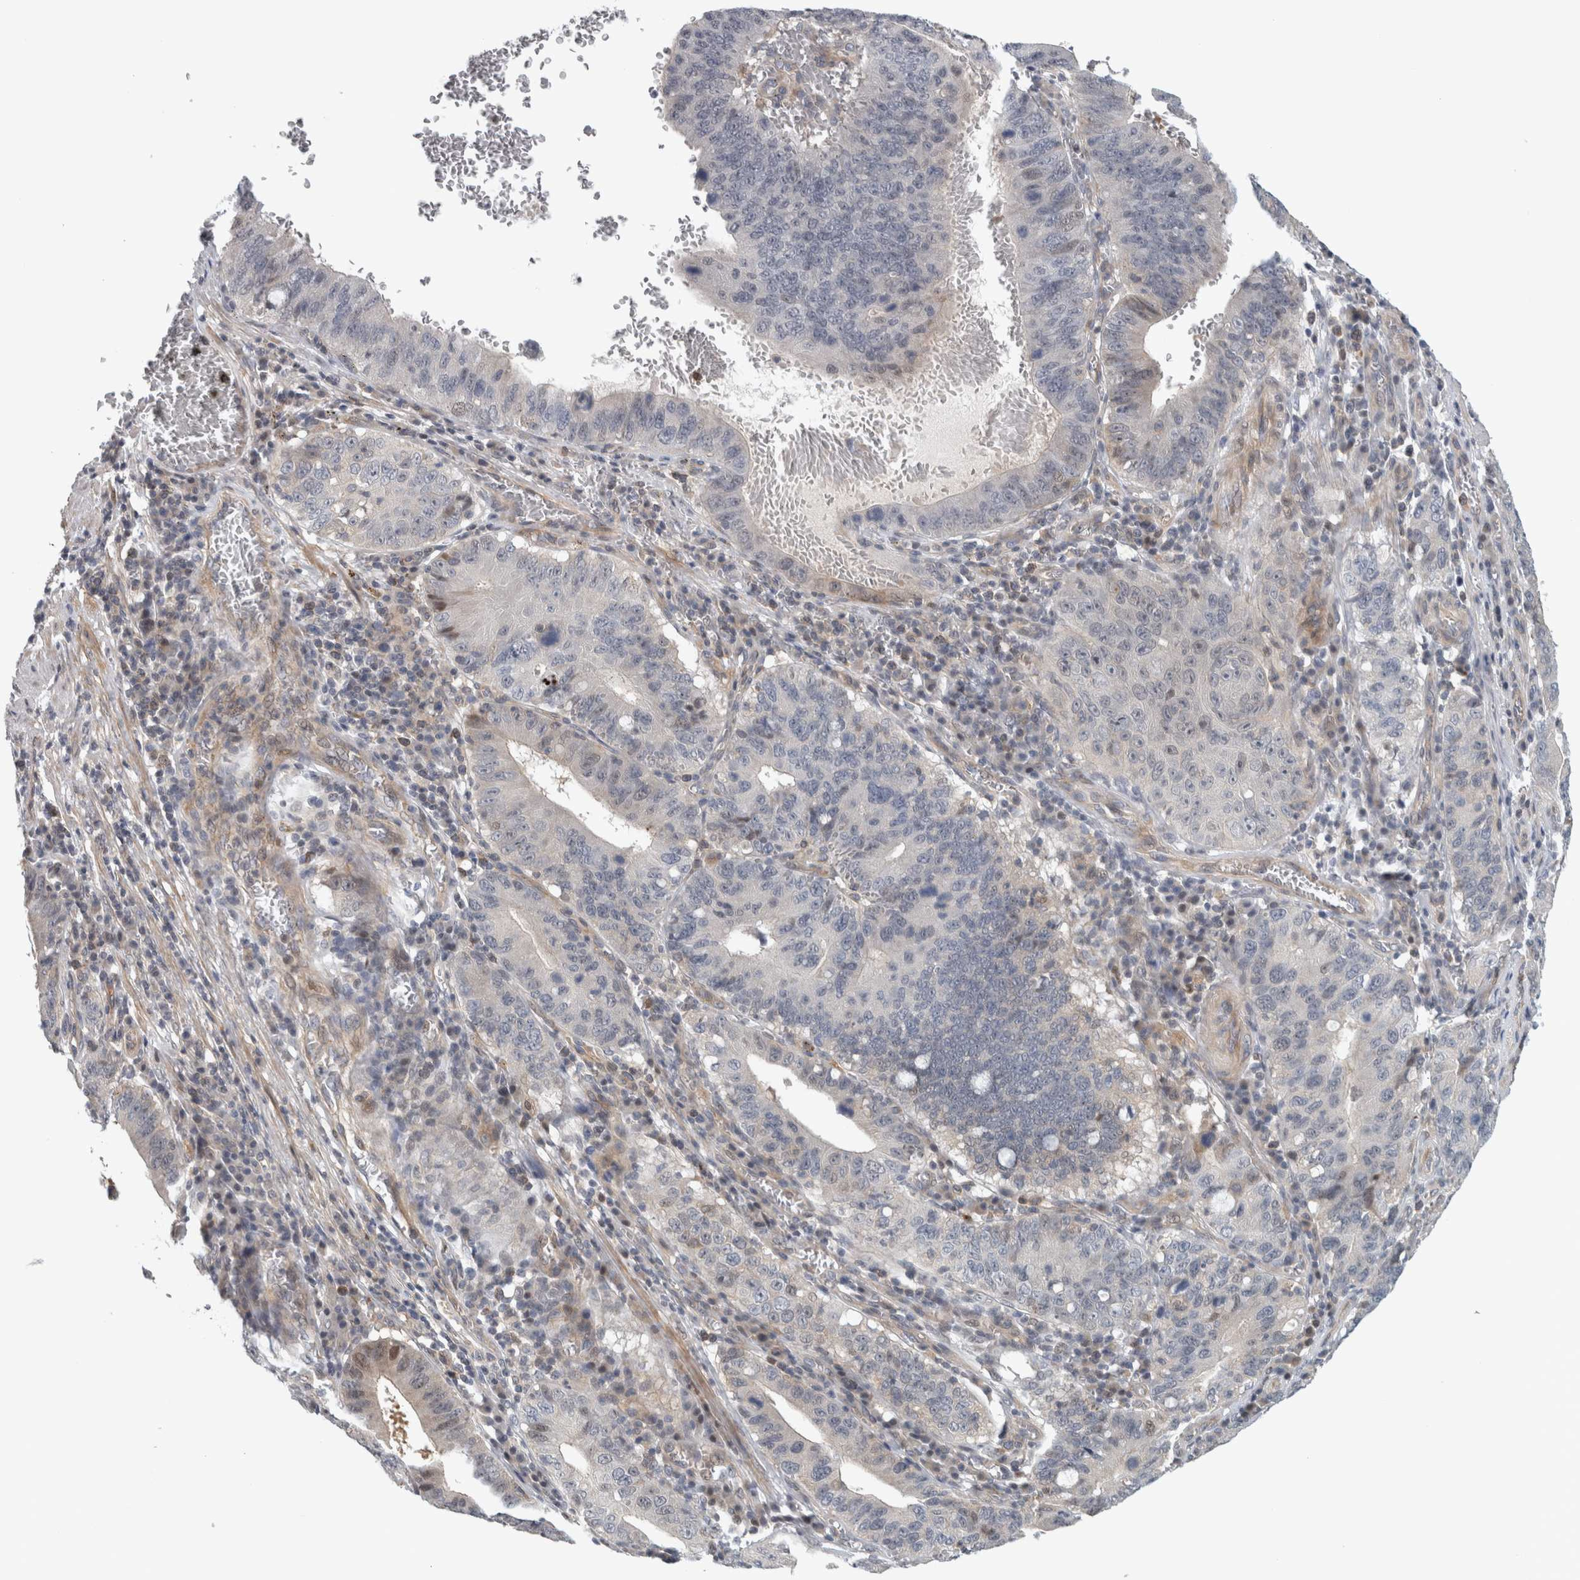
{"staining": {"intensity": "weak", "quantity": "<25%", "location": "nuclear"}, "tissue": "stomach cancer", "cell_type": "Tumor cells", "image_type": "cancer", "snomed": [{"axis": "morphology", "description": "Adenocarcinoma, NOS"}, {"axis": "topography", "description": "Stomach"}, {"axis": "topography", "description": "Gastric cardia"}], "caption": "The IHC histopathology image has no significant positivity in tumor cells of stomach cancer tissue.", "gene": "ZNF804B", "patient": {"sex": "male", "age": 59}}